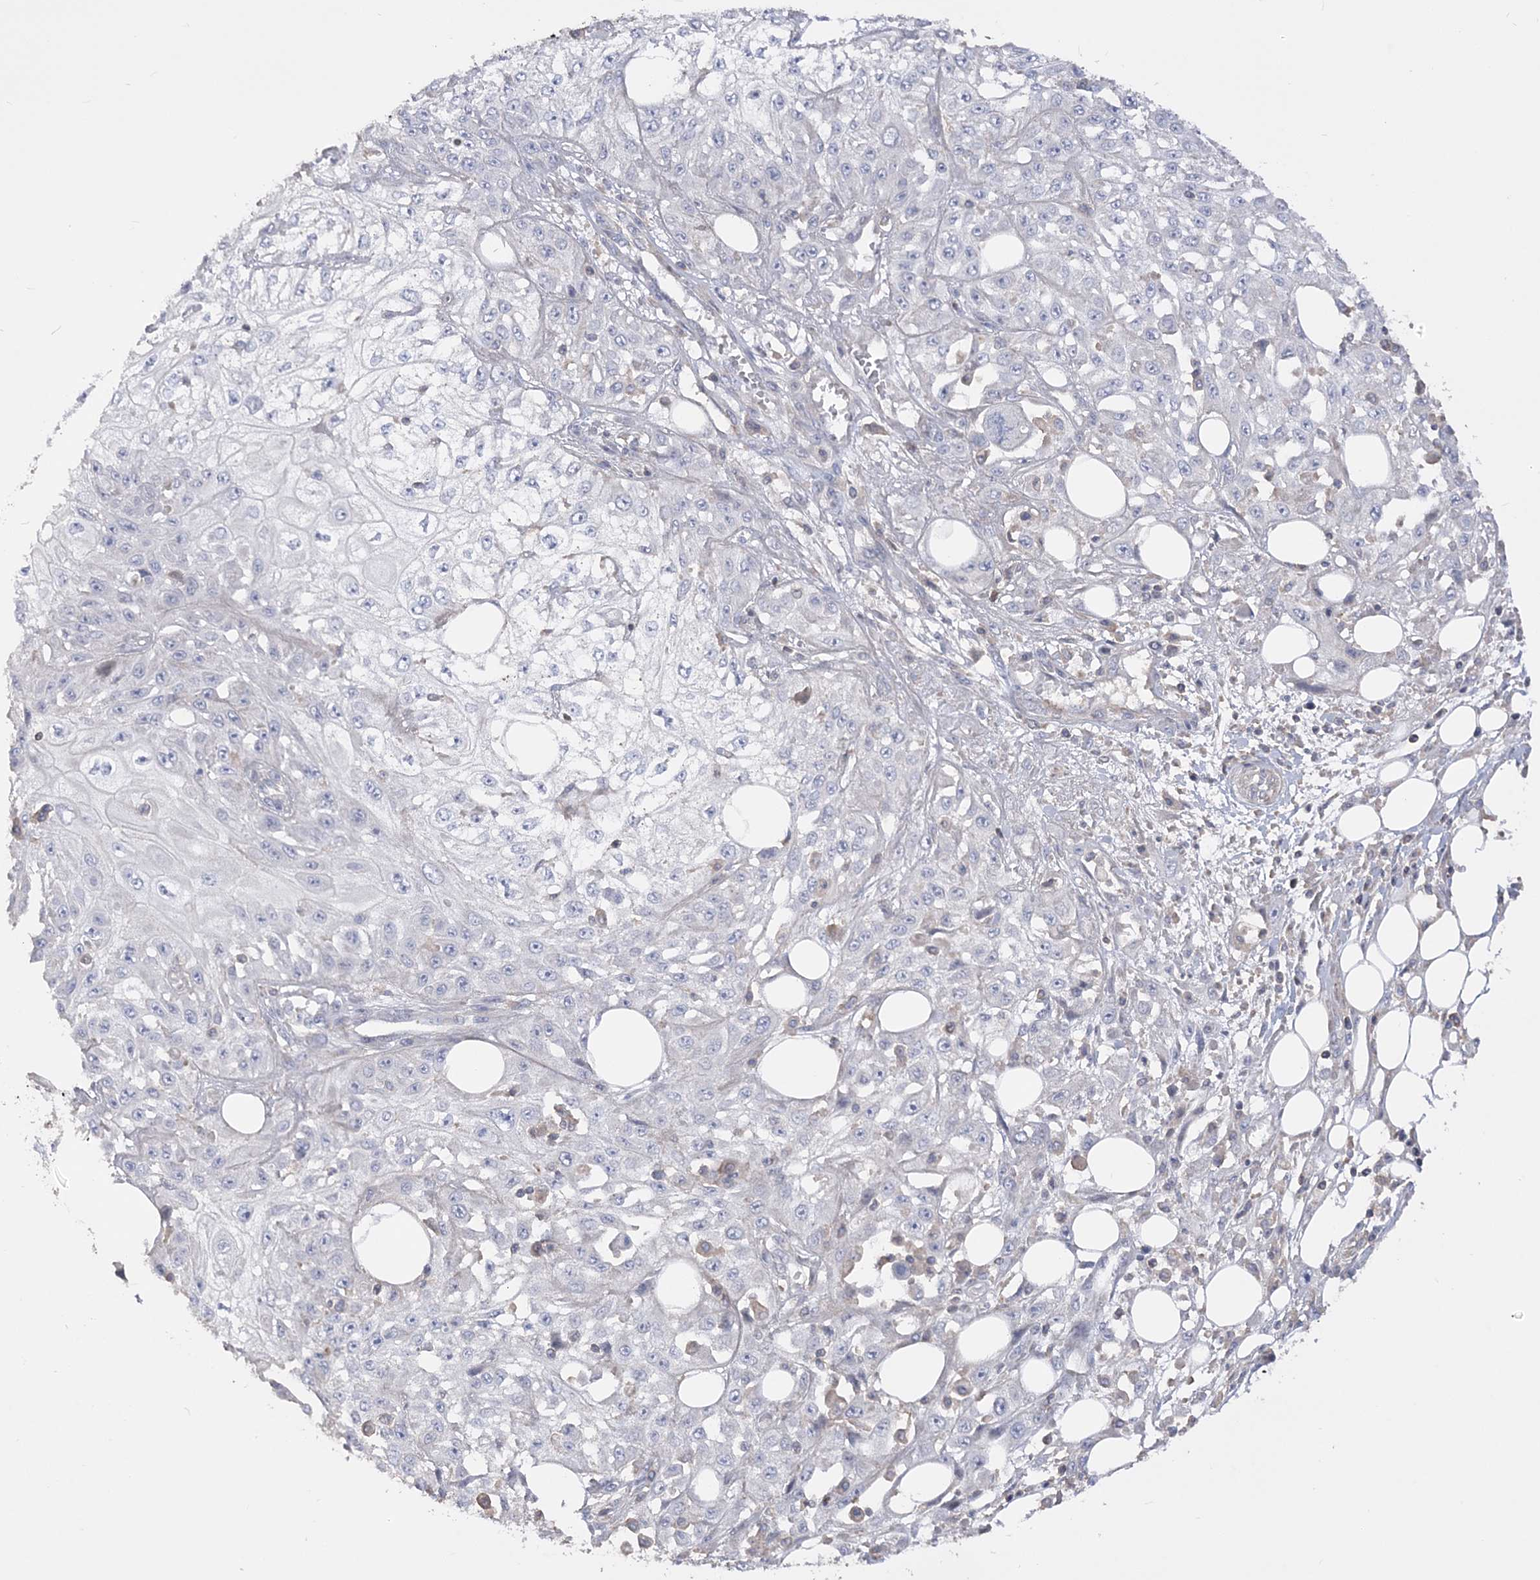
{"staining": {"intensity": "negative", "quantity": "none", "location": "none"}, "tissue": "skin cancer", "cell_type": "Tumor cells", "image_type": "cancer", "snomed": [{"axis": "morphology", "description": "Squamous cell carcinoma, NOS"}, {"axis": "morphology", "description": "Squamous cell carcinoma, metastatic, NOS"}, {"axis": "topography", "description": "Skin"}, {"axis": "topography", "description": "Lymph node"}], "caption": "Tumor cells are negative for brown protein staining in skin cancer.", "gene": "SLFN14", "patient": {"sex": "male", "age": 75}}